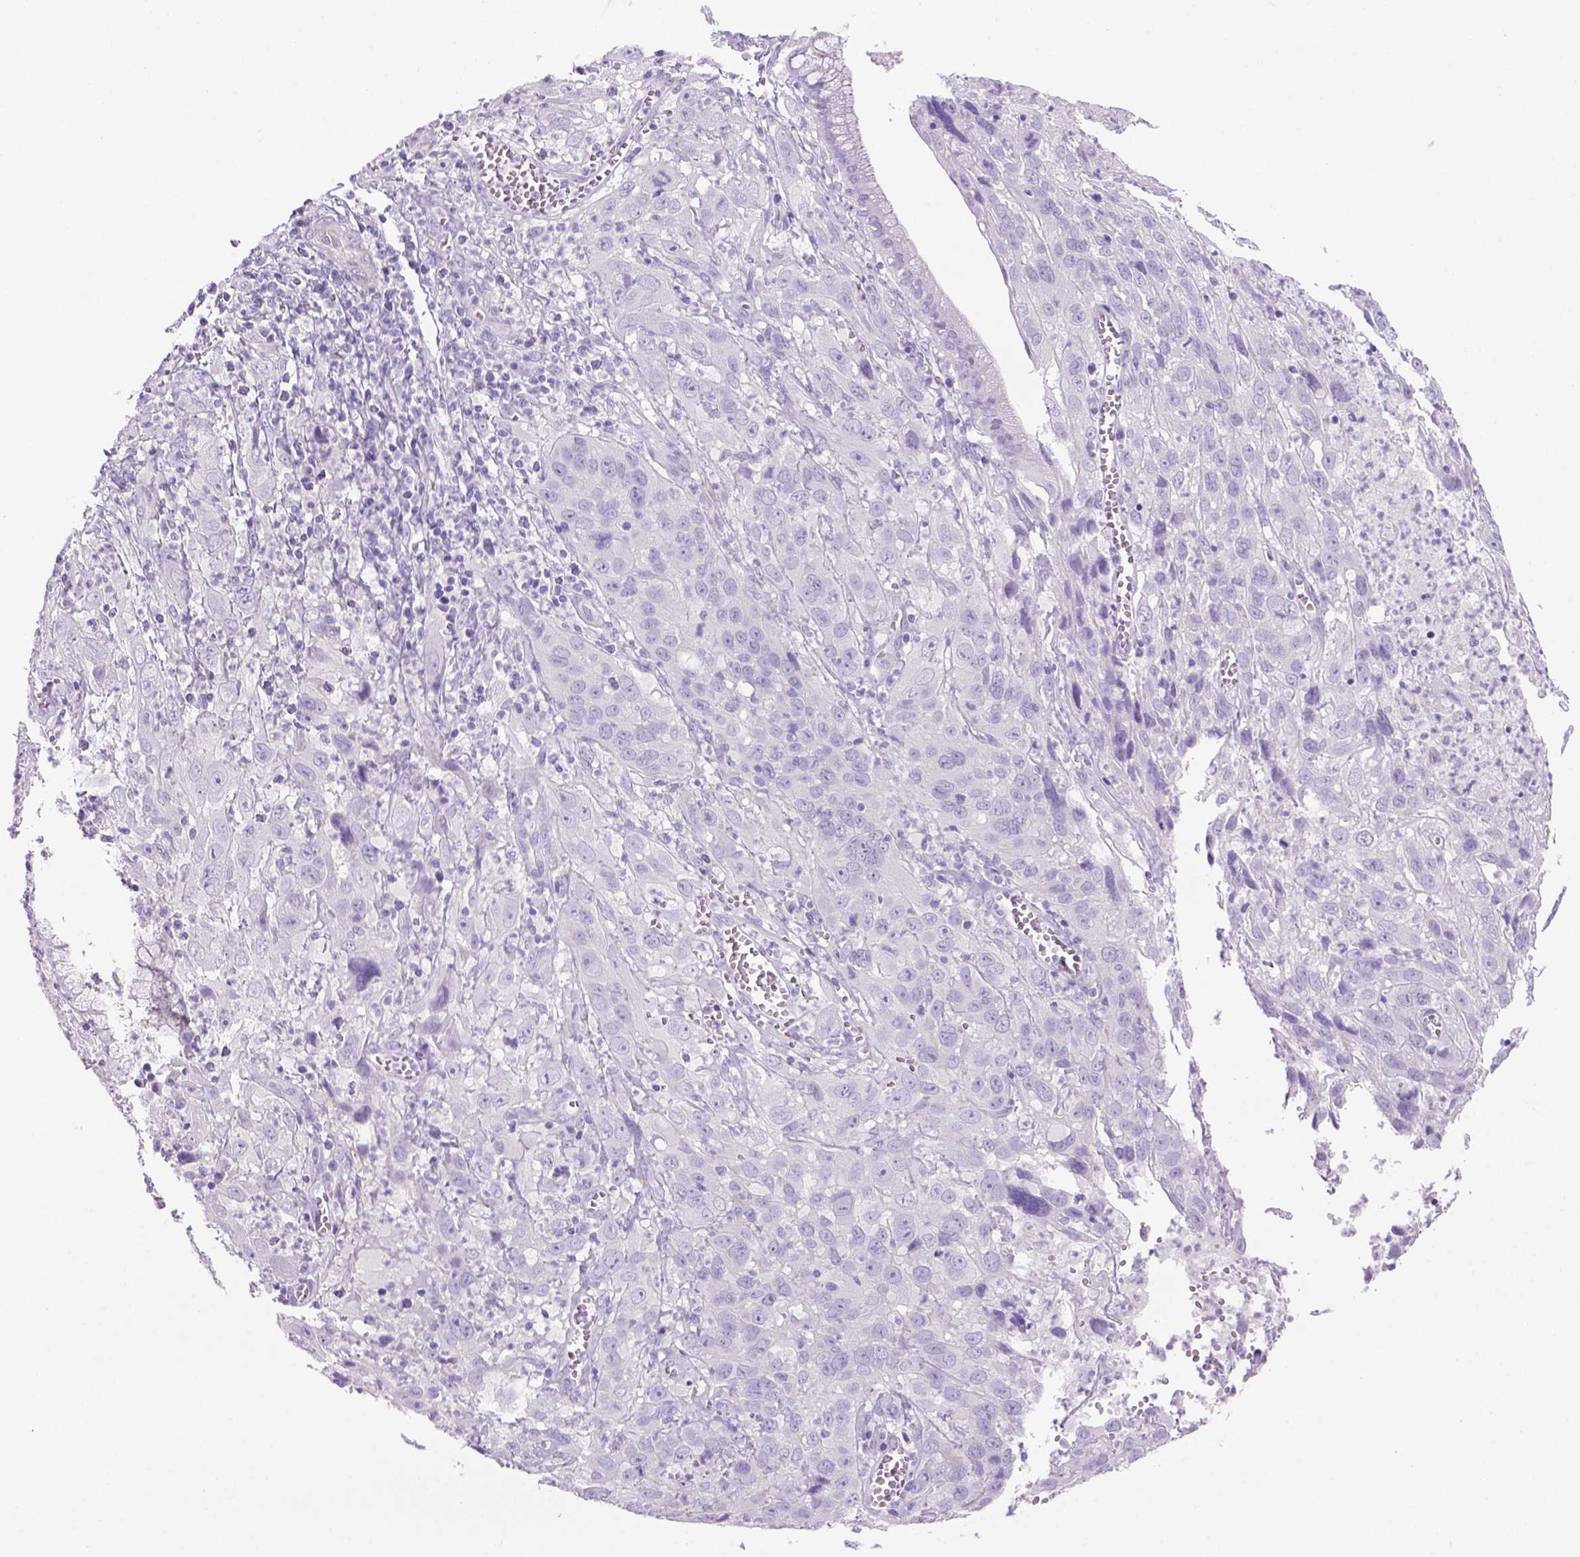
{"staining": {"intensity": "negative", "quantity": "none", "location": "none"}, "tissue": "cervical cancer", "cell_type": "Tumor cells", "image_type": "cancer", "snomed": [{"axis": "morphology", "description": "Squamous cell carcinoma, NOS"}, {"axis": "topography", "description": "Cervix"}], "caption": "This is an immunohistochemistry (IHC) photomicrograph of human cervical cancer. There is no expression in tumor cells.", "gene": "TENM4", "patient": {"sex": "female", "age": 32}}